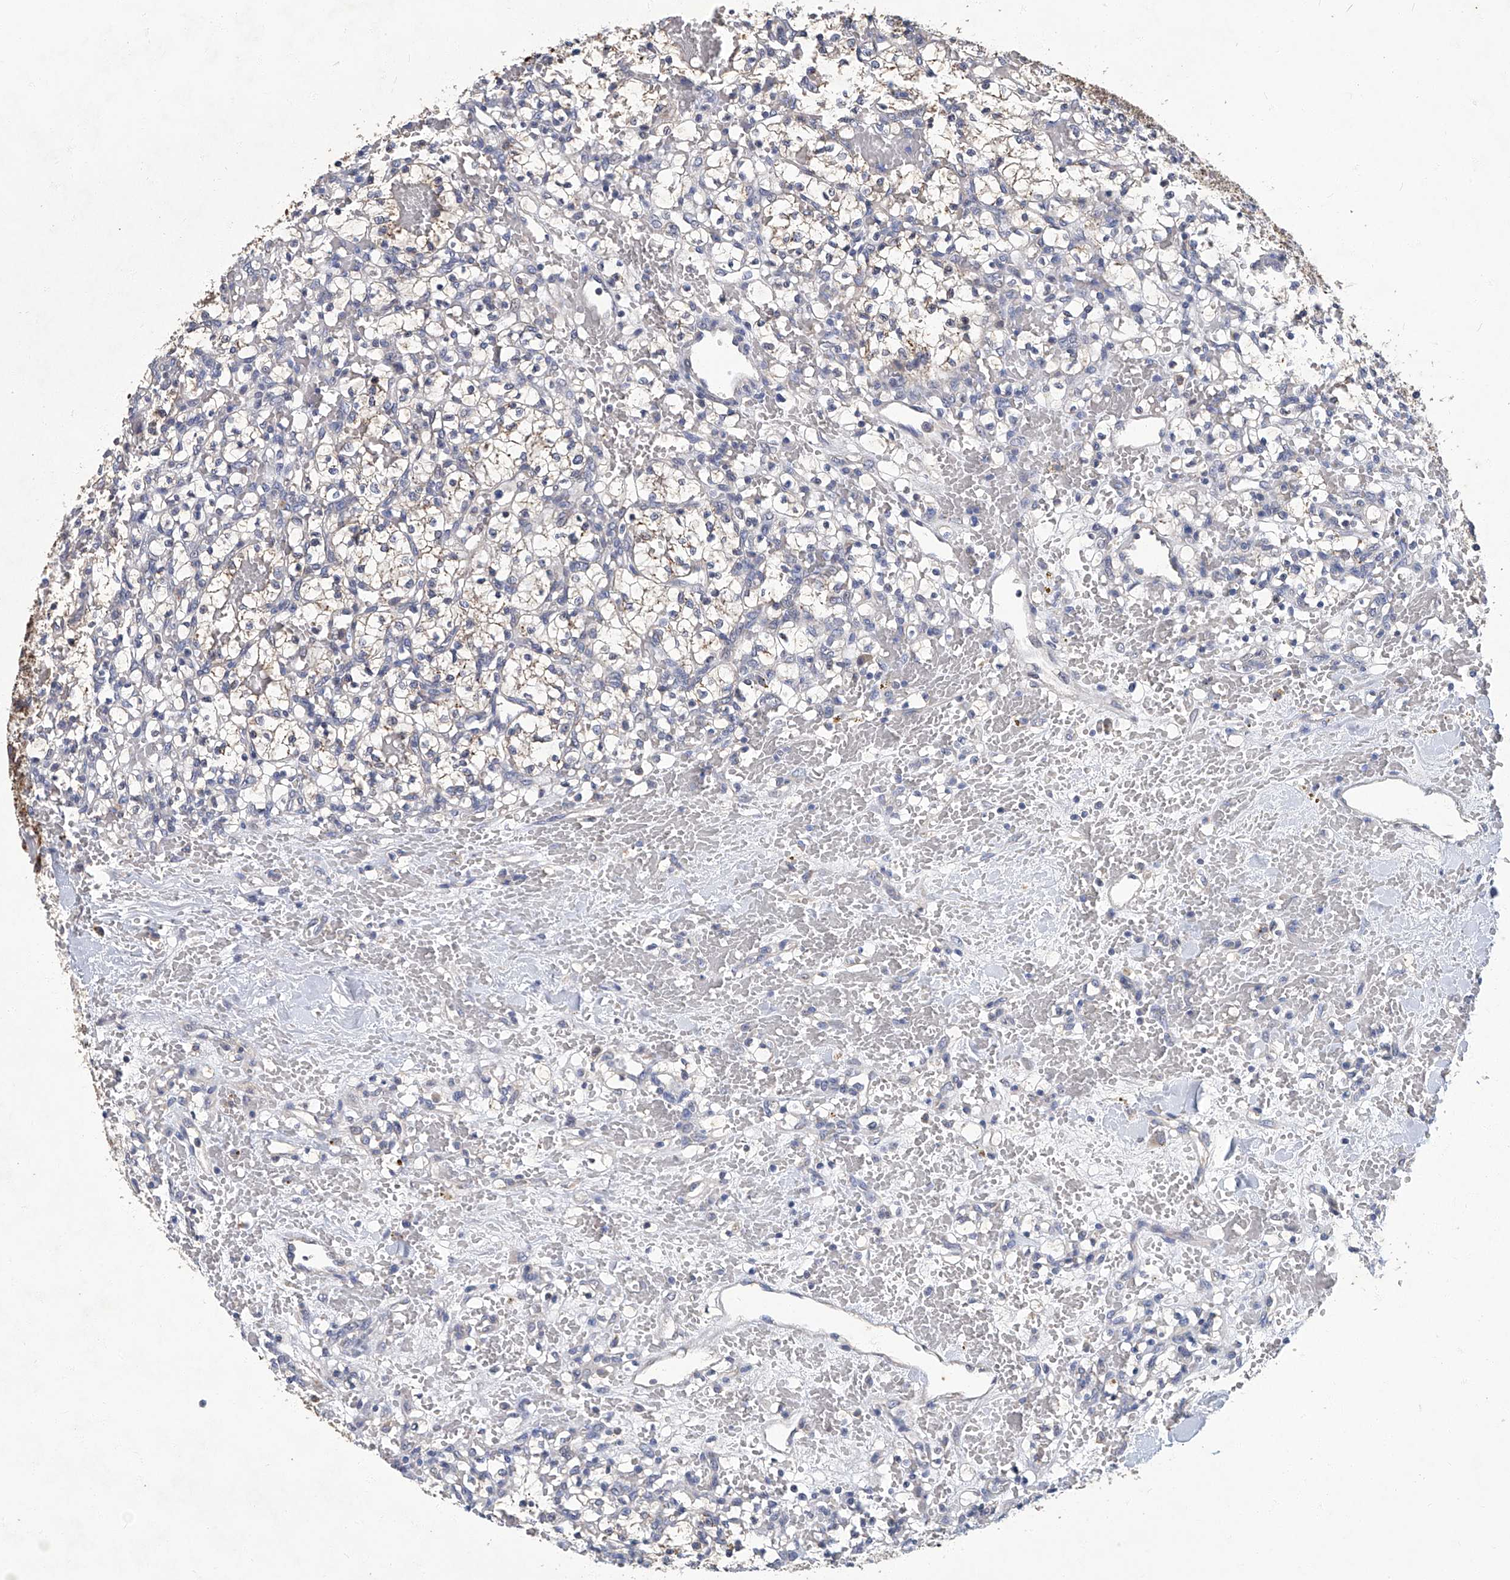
{"staining": {"intensity": "negative", "quantity": "none", "location": "none"}, "tissue": "renal cancer", "cell_type": "Tumor cells", "image_type": "cancer", "snomed": [{"axis": "morphology", "description": "Adenocarcinoma, NOS"}, {"axis": "topography", "description": "Kidney"}], "caption": "There is no significant expression in tumor cells of renal cancer. (Brightfield microscopy of DAB immunohistochemistry at high magnification).", "gene": "TGFBR1", "patient": {"sex": "female", "age": 60}}